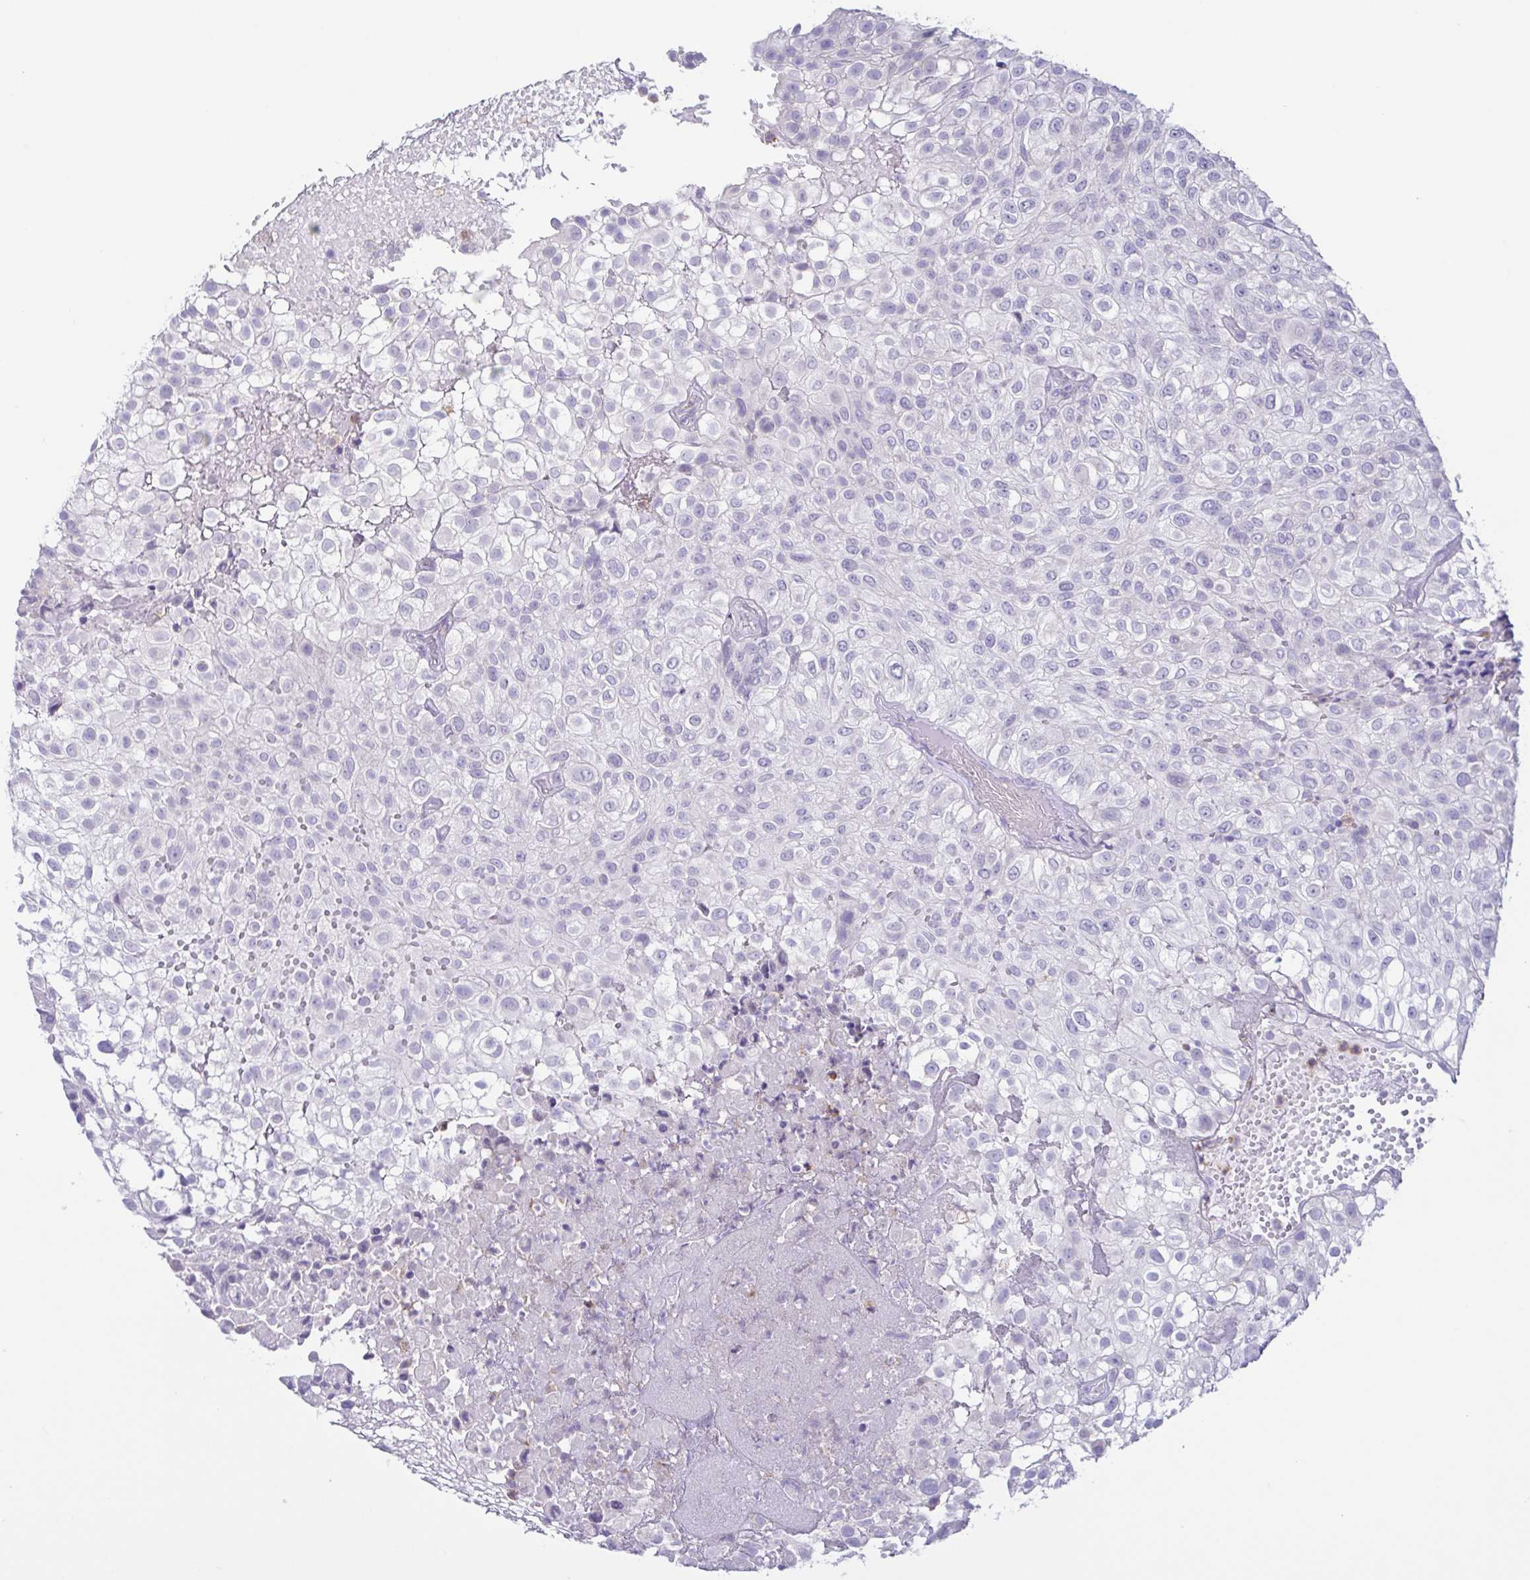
{"staining": {"intensity": "negative", "quantity": "none", "location": "none"}, "tissue": "urothelial cancer", "cell_type": "Tumor cells", "image_type": "cancer", "snomed": [{"axis": "morphology", "description": "Urothelial carcinoma, High grade"}, {"axis": "topography", "description": "Urinary bladder"}], "caption": "This is a image of IHC staining of urothelial cancer, which shows no expression in tumor cells.", "gene": "ATP6V1G2", "patient": {"sex": "male", "age": 56}}